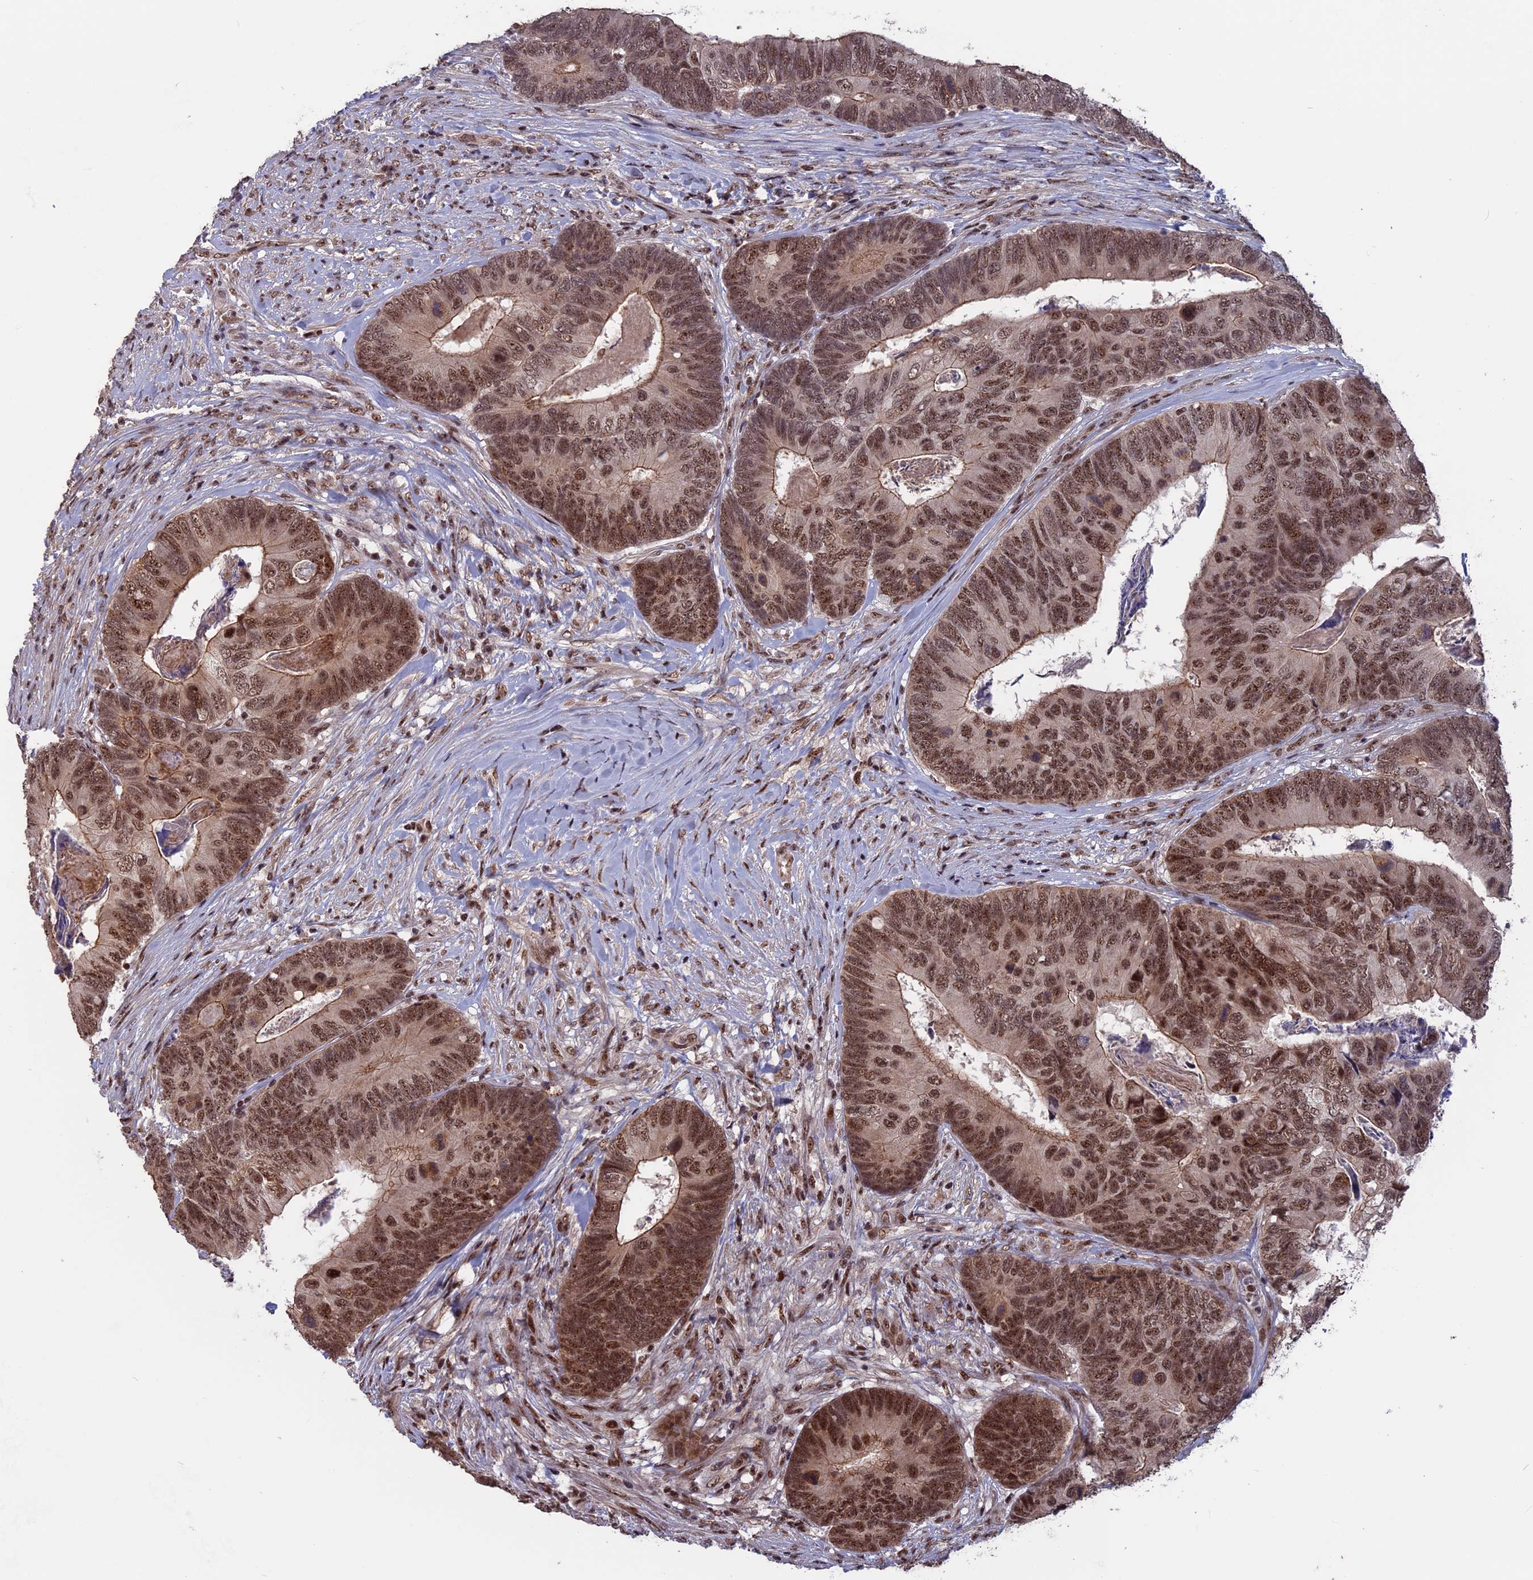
{"staining": {"intensity": "moderate", "quantity": ">75%", "location": "cytoplasmic/membranous,nuclear"}, "tissue": "colorectal cancer", "cell_type": "Tumor cells", "image_type": "cancer", "snomed": [{"axis": "morphology", "description": "Adenocarcinoma, NOS"}, {"axis": "topography", "description": "Colon"}], "caption": "DAB (3,3'-diaminobenzidine) immunohistochemical staining of adenocarcinoma (colorectal) shows moderate cytoplasmic/membranous and nuclear protein expression in approximately >75% of tumor cells.", "gene": "CACTIN", "patient": {"sex": "female", "age": 67}}